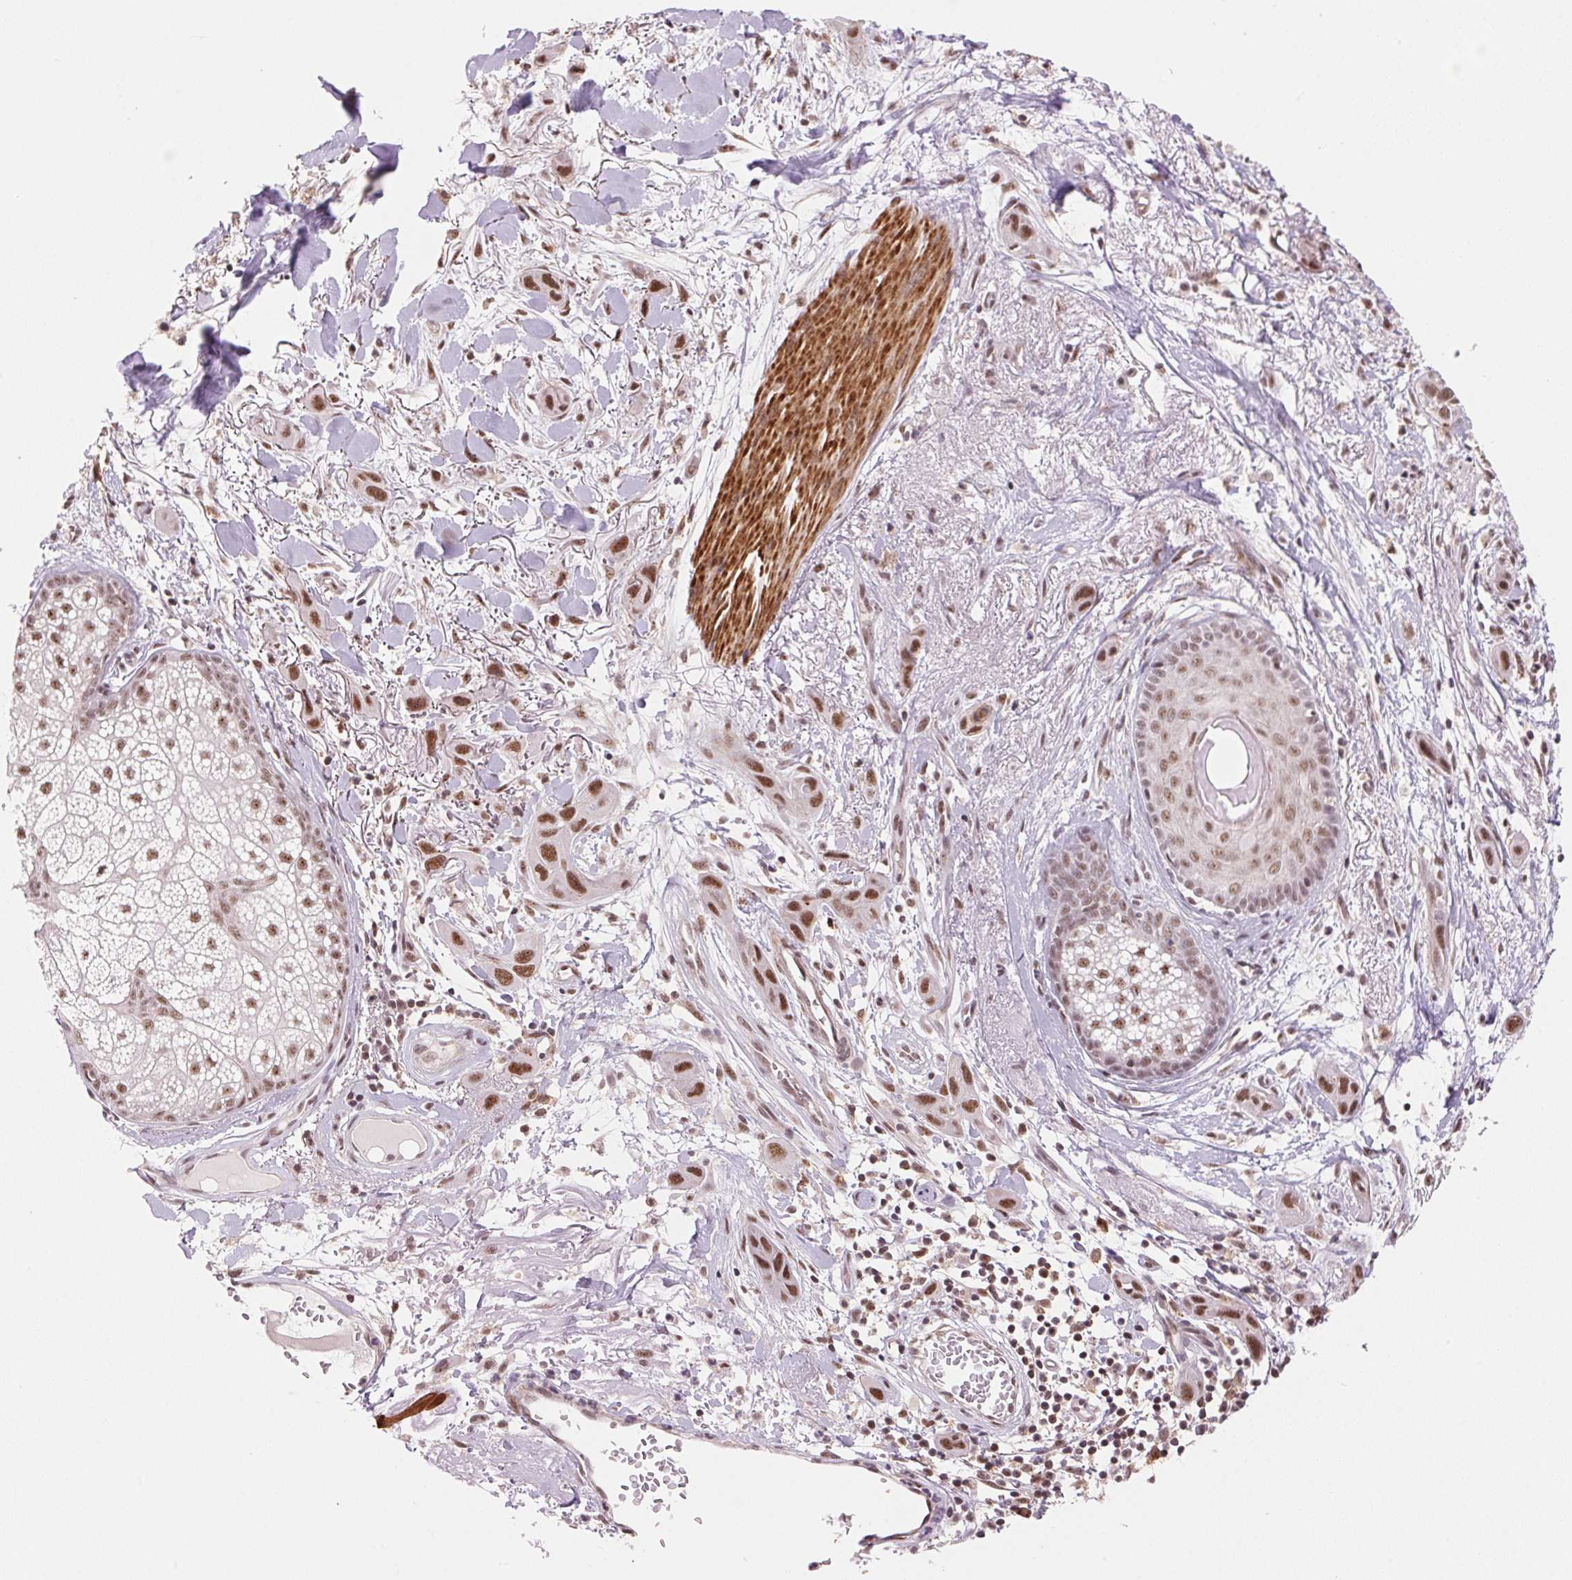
{"staining": {"intensity": "moderate", "quantity": ">75%", "location": "nuclear"}, "tissue": "skin cancer", "cell_type": "Tumor cells", "image_type": "cancer", "snomed": [{"axis": "morphology", "description": "Squamous cell carcinoma, NOS"}, {"axis": "topography", "description": "Skin"}], "caption": "Immunohistochemistry (DAB) staining of squamous cell carcinoma (skin) shows moderate nuclear protein expression in about >75% of tumor cells.", "gene": "HNRNPDL", "patient": {"sex": "male", "age": 79}}